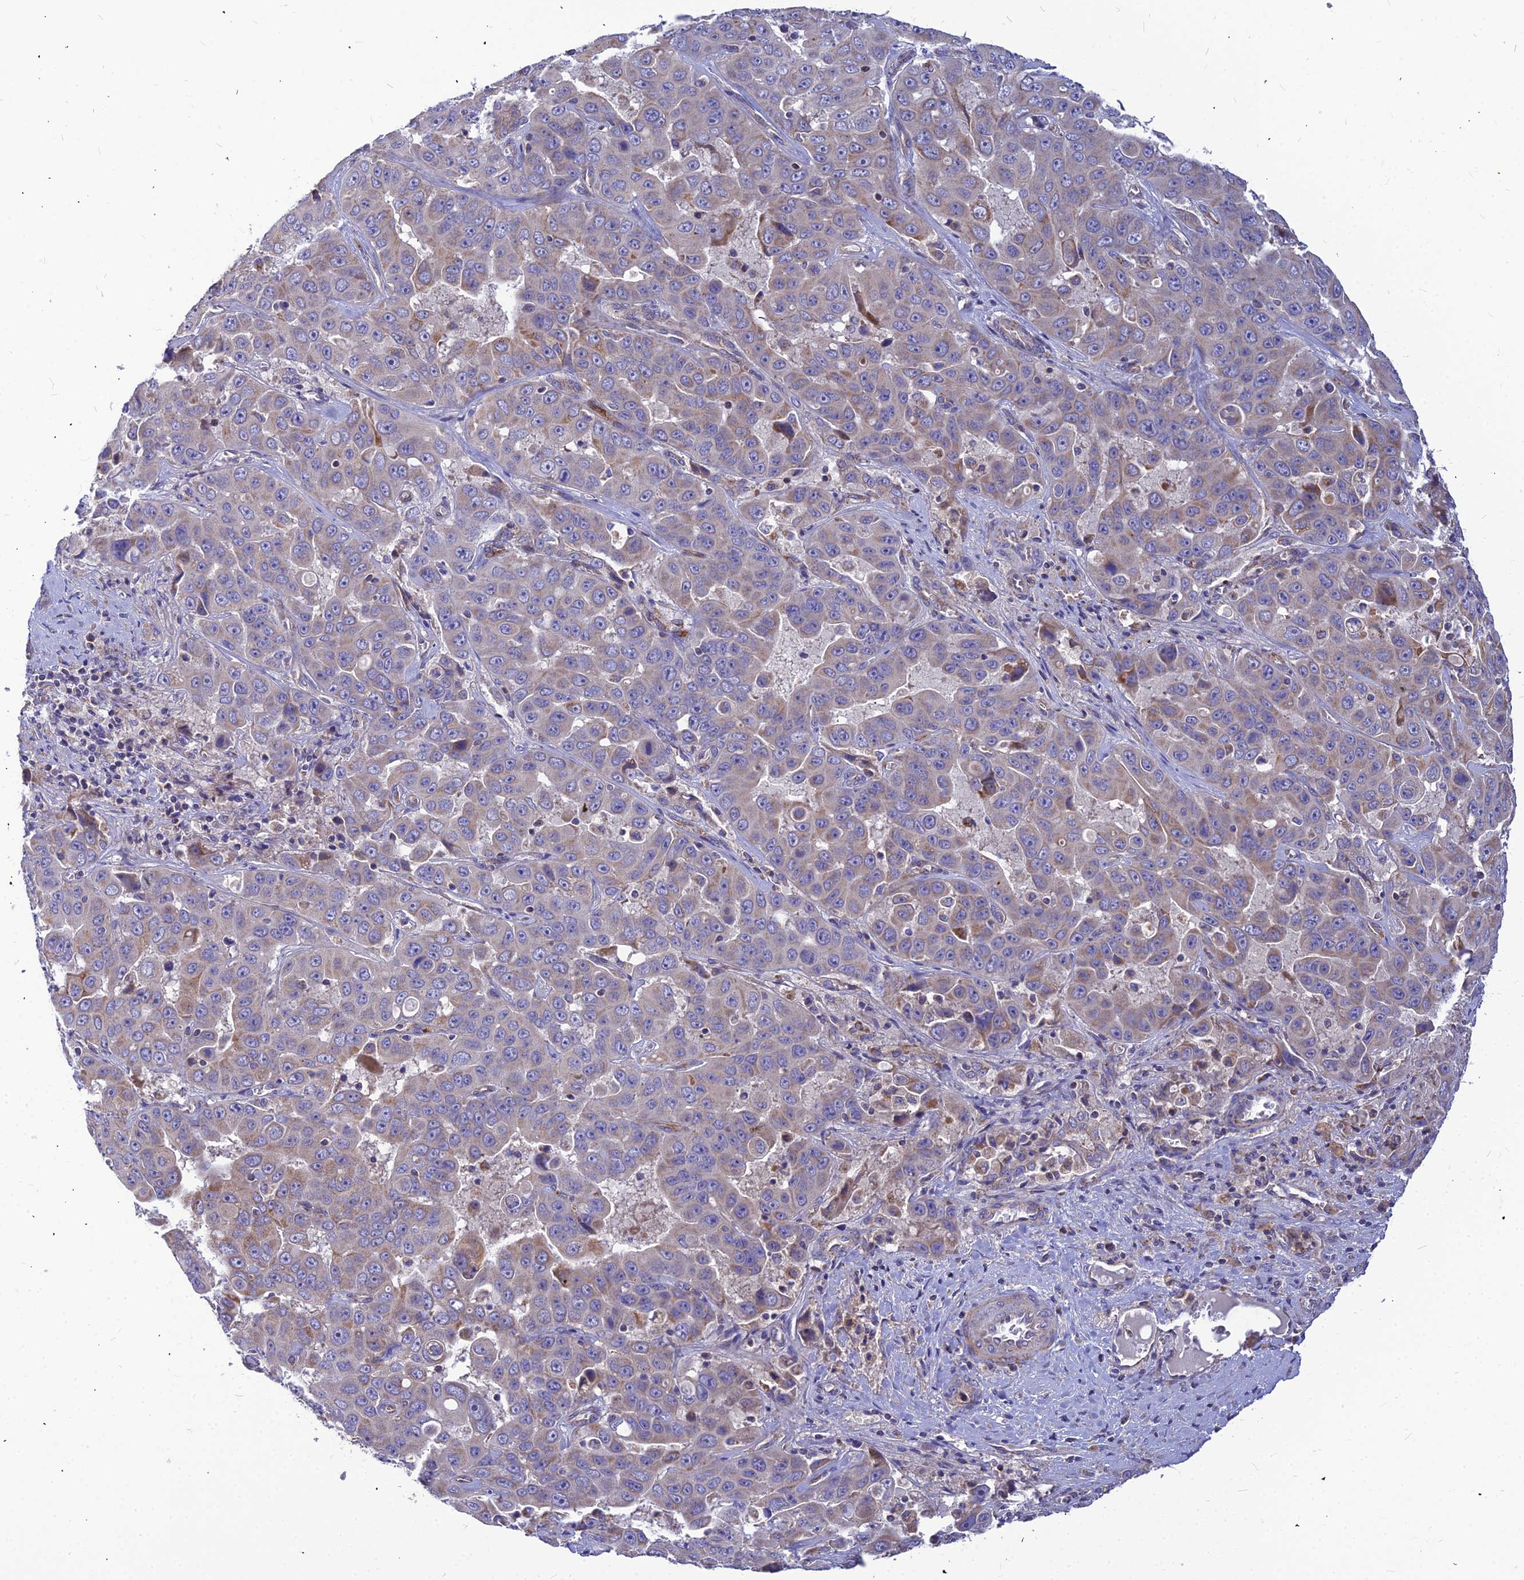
{"staining": {"intensity": "negative", "quantity": "none", "location": "none"}, "tissue": "liver cancer", "cell_type": "Tumor cells", "image_type": "cancer", "snomed": [{"axis": "morphology", "description": "Cholangiocarcinoma"}, {"axis": "topography", "description": "Liver"}], "caption": "Histopathology image shows no protein positivity in tumor cells of liver cancer (cholangiocarcinoma) tissue.", "gene": "ASPHD1", "patient": {"sex": "female", "age": 52}}